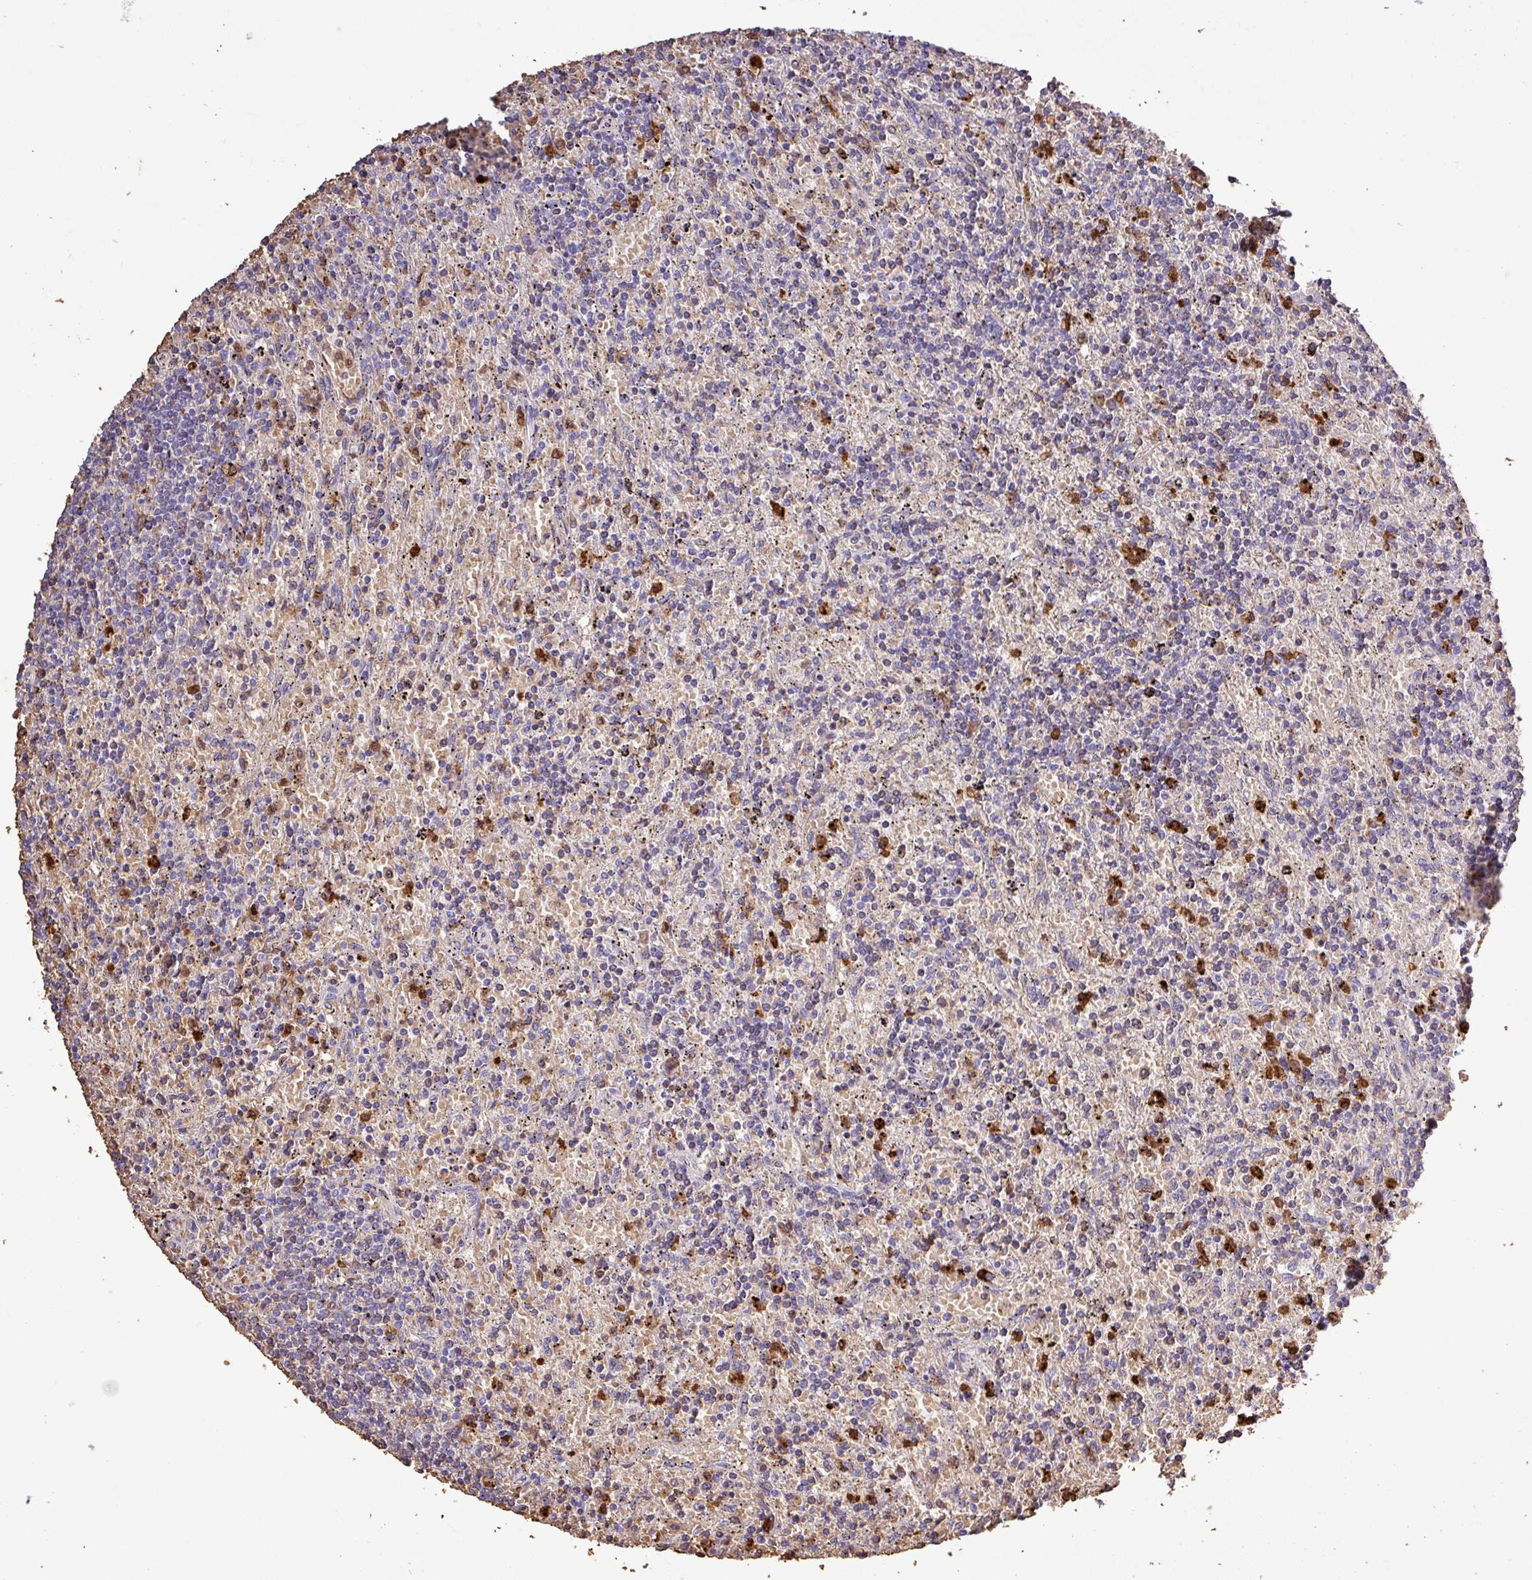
{"staining": {"intensity": "negative", "quantity": "none", "location": "none"}, "tissue": "lymphoma", "cell_type": "Tumor cells", "image_type": "cancer", "snomed": [{"axis": "morphology", "description": "Malignant lymphoma, non-Hodgkin's type, Low grade"}, {"axis": "topography", "description": "Spleen"}], "caption": "This is an immunohistochemistry histopathology image of malignant lymphoma, non-Hodgkin's type (low-grade). There is no positivity in tumor cells.", "gene": "MGAT4B", "patient": {"sex": "male", "age": 76}}